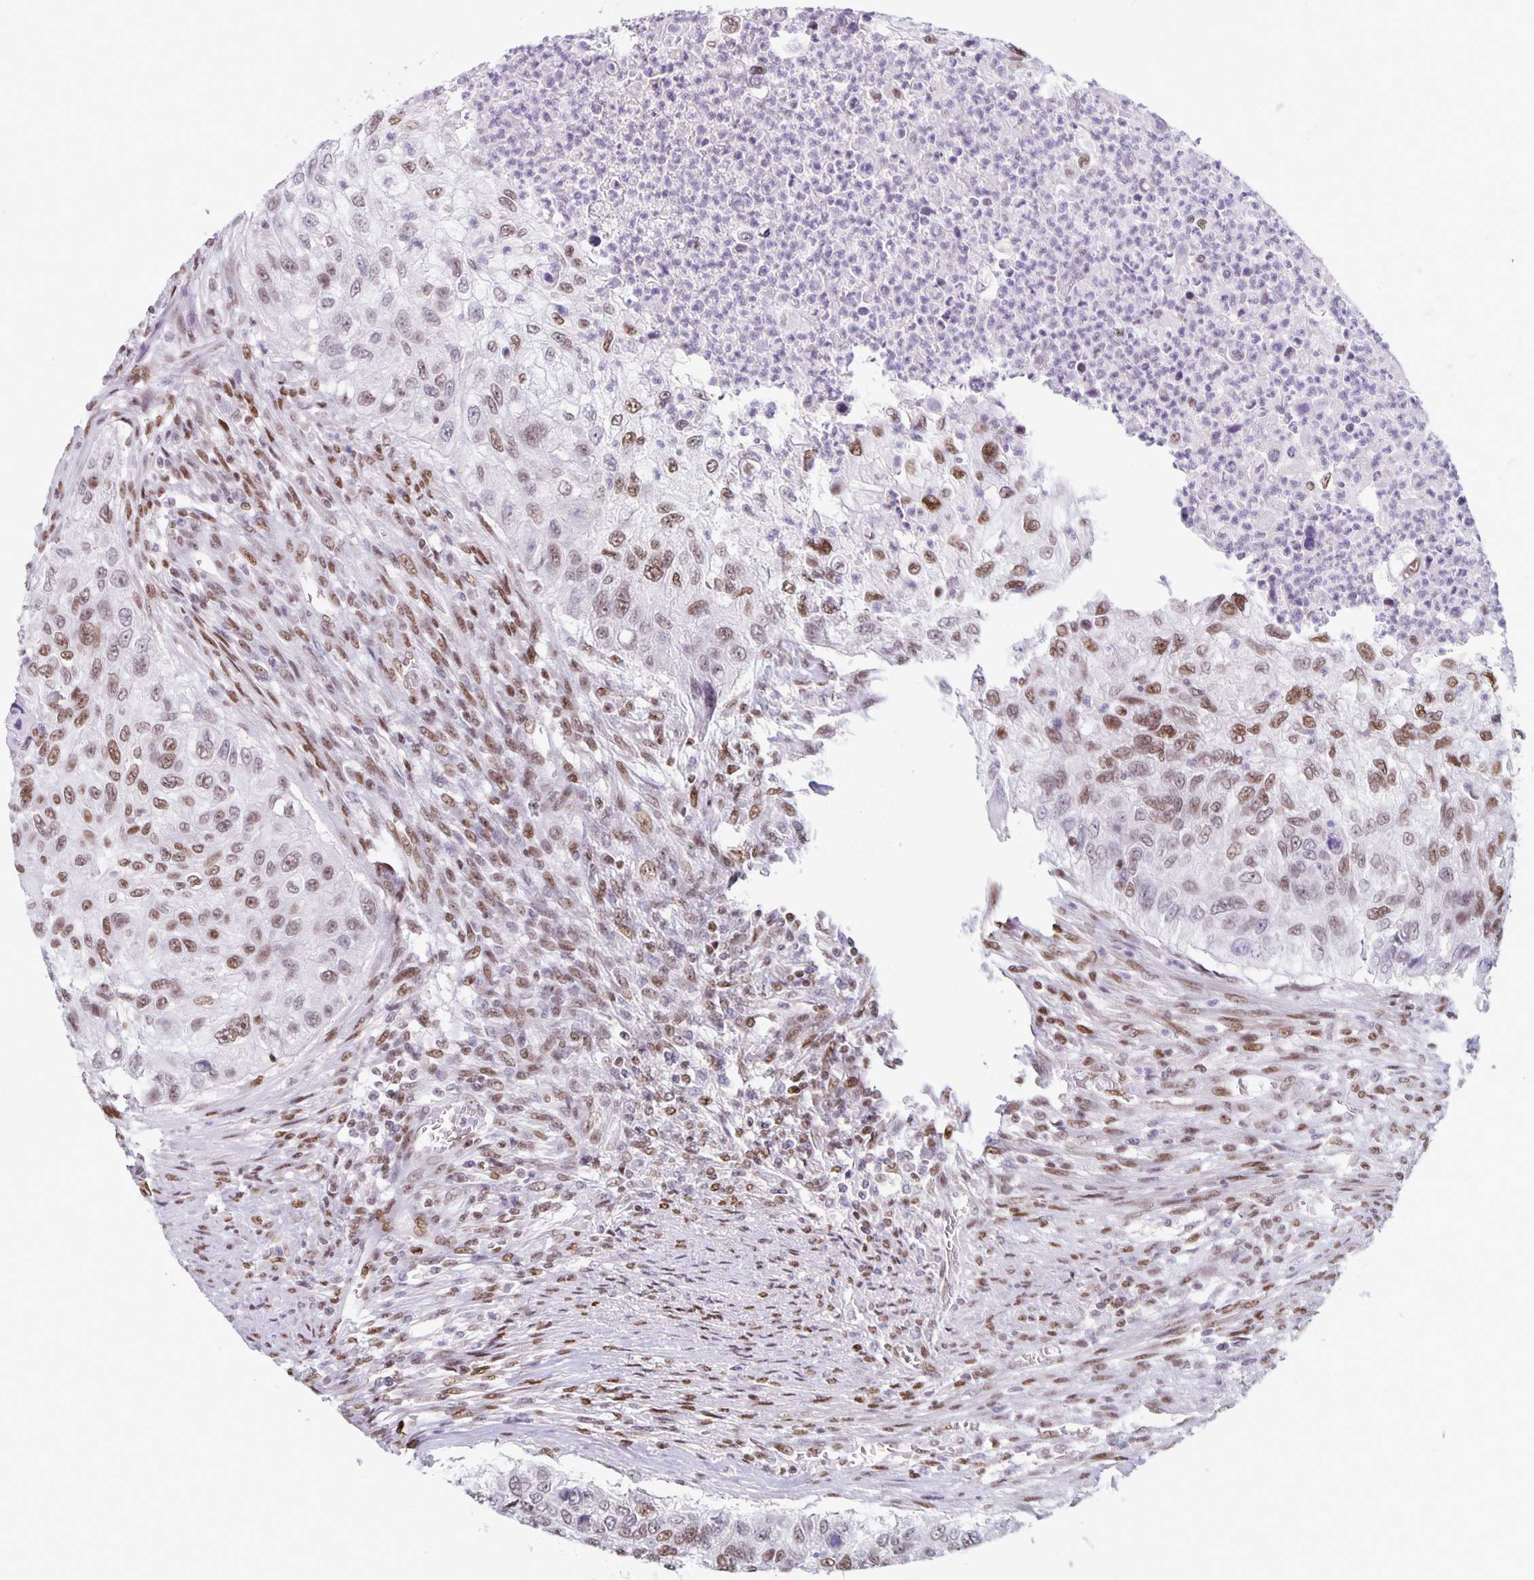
{"staining": {"intensity": "moderate", "quantity": "25%-75%", "location": "nuclear"}, "tissue": "urothelial cancer", "cell_type": "Tumor cells", "image_type": "cancer", "snomed": [{"axis": "morphology", "description": "Urothelial carcinoma, High grade"}, {"axis": "topography", "description": "Urinary bladder"}], "caption": "About 25%-75% of tumor cells in urothelial cancer show moderate nuclear protein expression as visualized by brown immunohistochemical staining.", "gene": "JUND", "patient": {"sex": "female", "age": 60}}